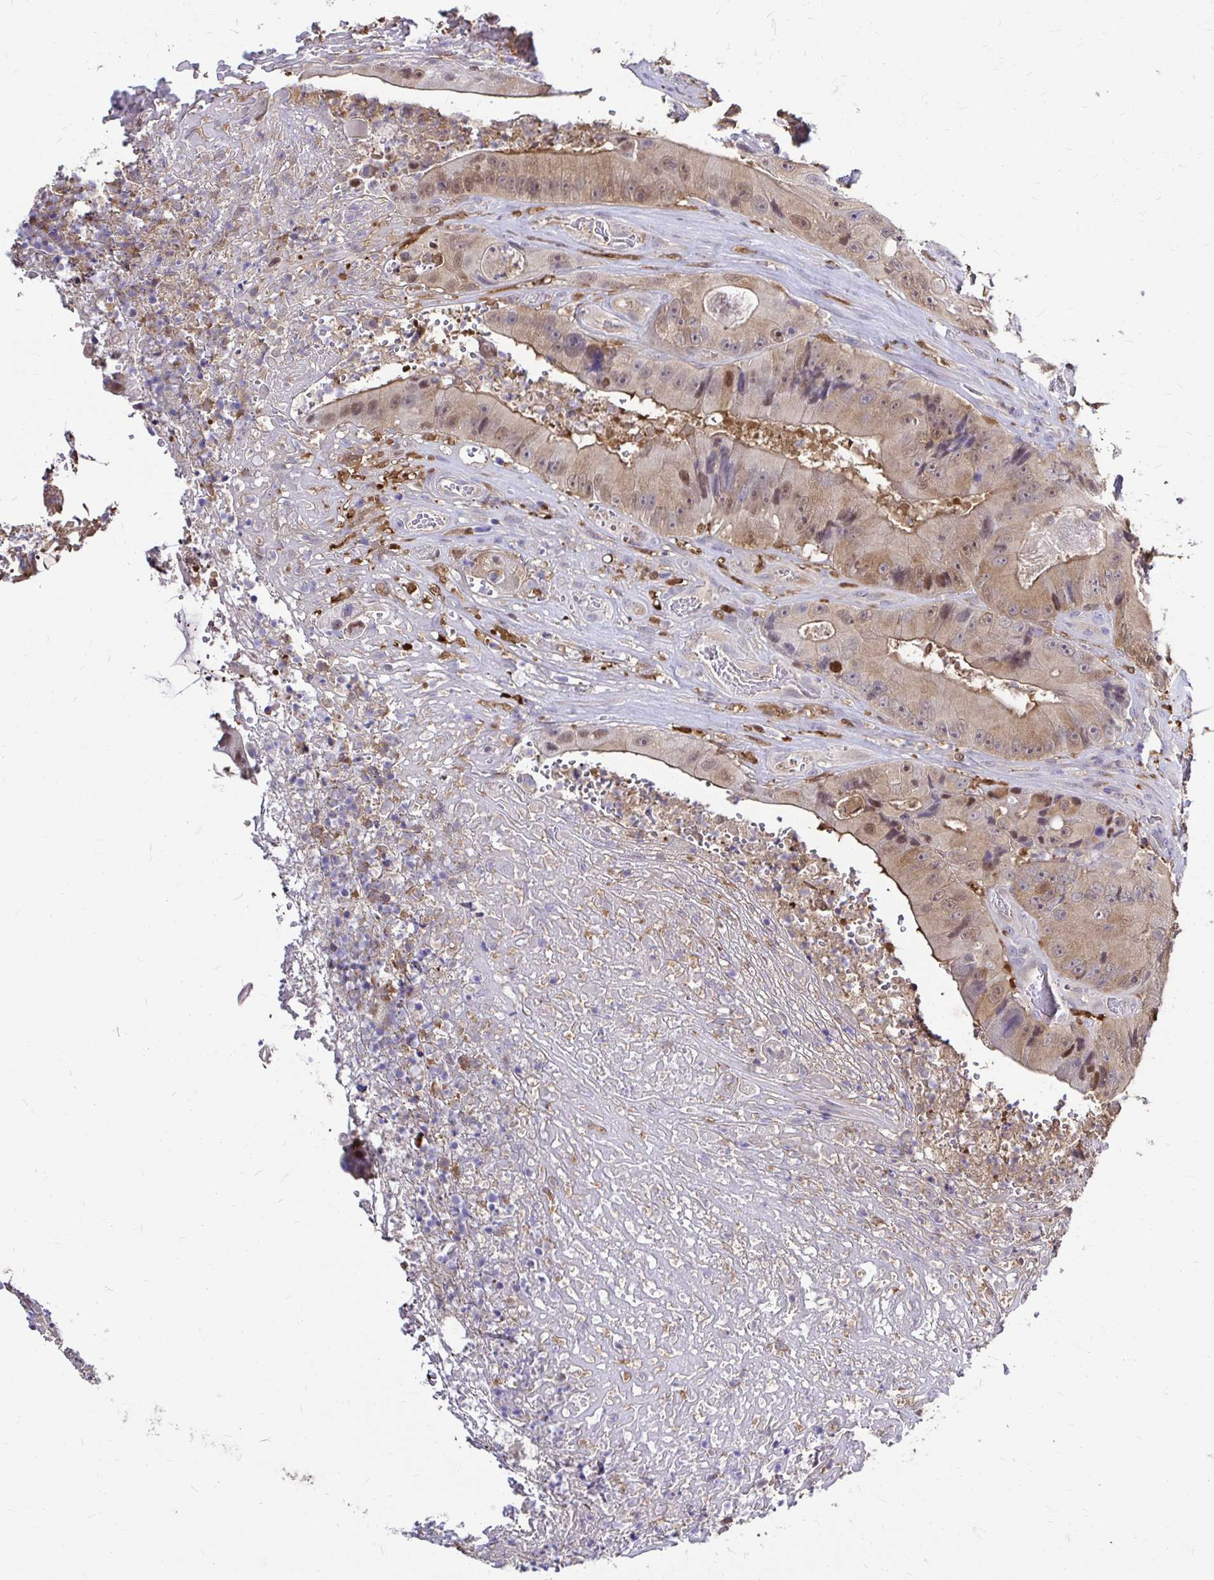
{"staining": {"intensity": "moderate", "quantity": ">75%", "location": "cytoplasmic/membranous,nuclear"}, "tissue": "colorectal cancer", "cell_type": "Tumor cells", "image_type": "cancer", "snomed": [{"axis": "morphology", "description": "Adenocarcinoma, NOS"}, {"axis": "topography", "description": "Colon"}], "caption": "Brown immunohistochemical staining in colorectal cancer demonstrates moderate cytoplasmic/membranous and nuclear positivity in about >75% of tumor cells. Immunohistochemistry stains the protein in brown and the nuclei are stained blue.", "gene": "IDH1", "patient": {"sex": "female", "age": 86}}